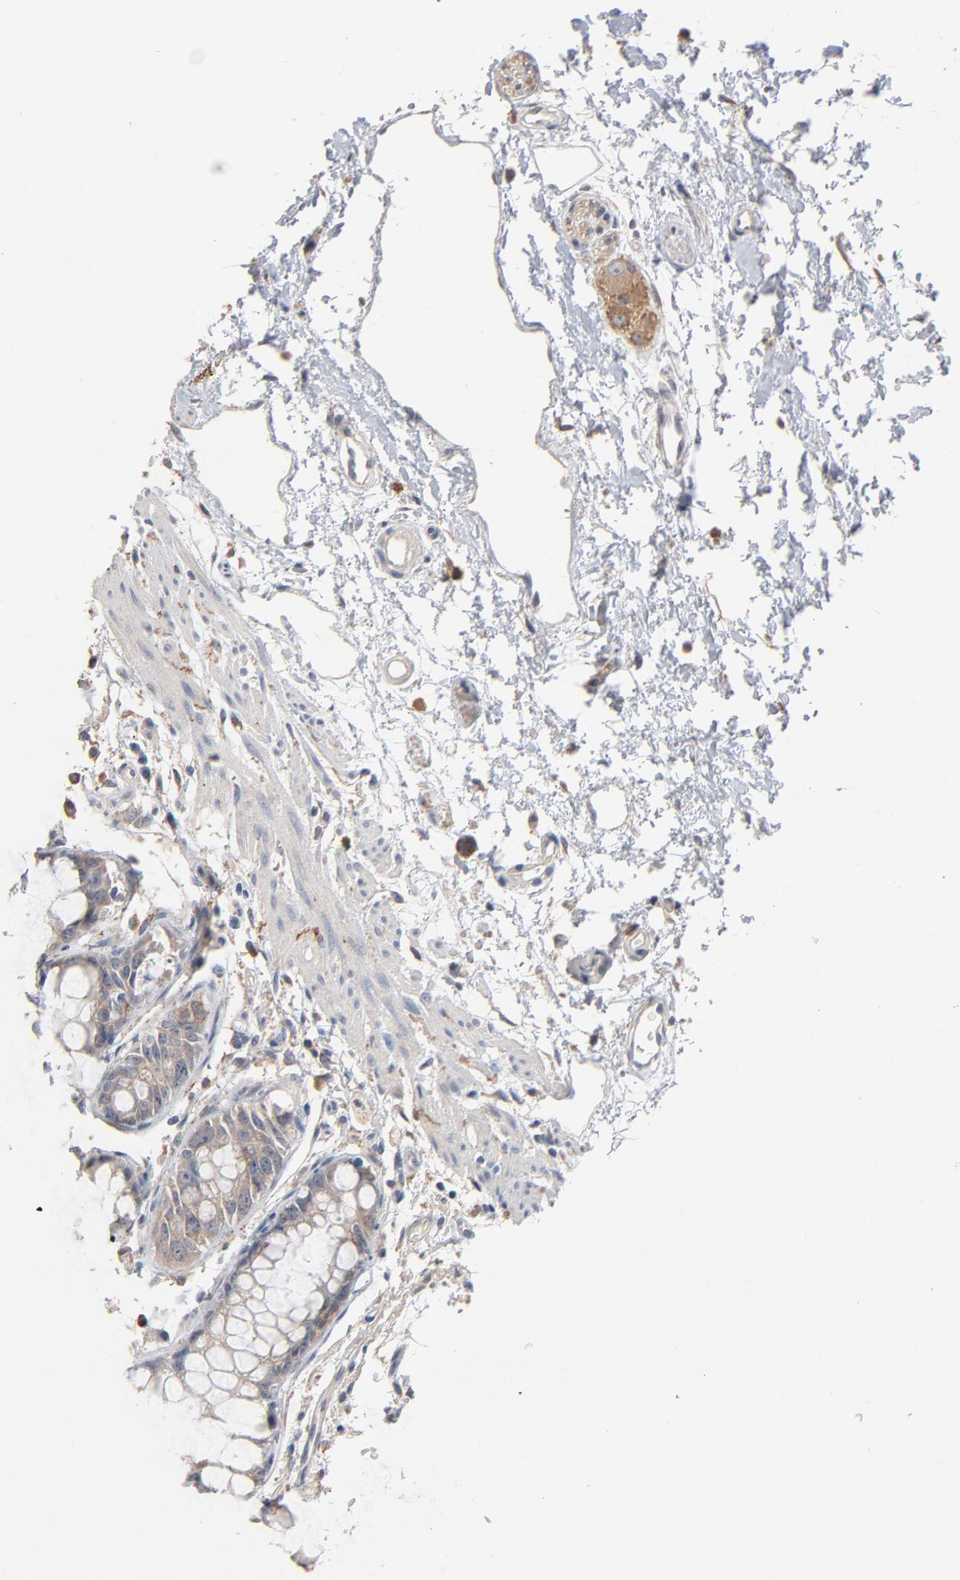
{"staining": {"intensity": "weak", "quantity": ">75%", "location": "cytoplasmic/membranous"}, "tissue": "rectum", "cell_type": "Glandular cells", "image_type": "normal", "snomed": [{"axis": "morphology", "description": "Normal tissue, NOS"}, {"axis": "morphology", "description": "Adenocarcinoma, NOS"}, {"axis": "topography", "description": "Rectum"}], "caption": "Human rectum stained with a brown dye shows weak cytoplasmic/membranous positive positivity in about >75% of glandular cells.", "gene": "ZDHHC8", "patient": {"sex": "female", "age": 65}}